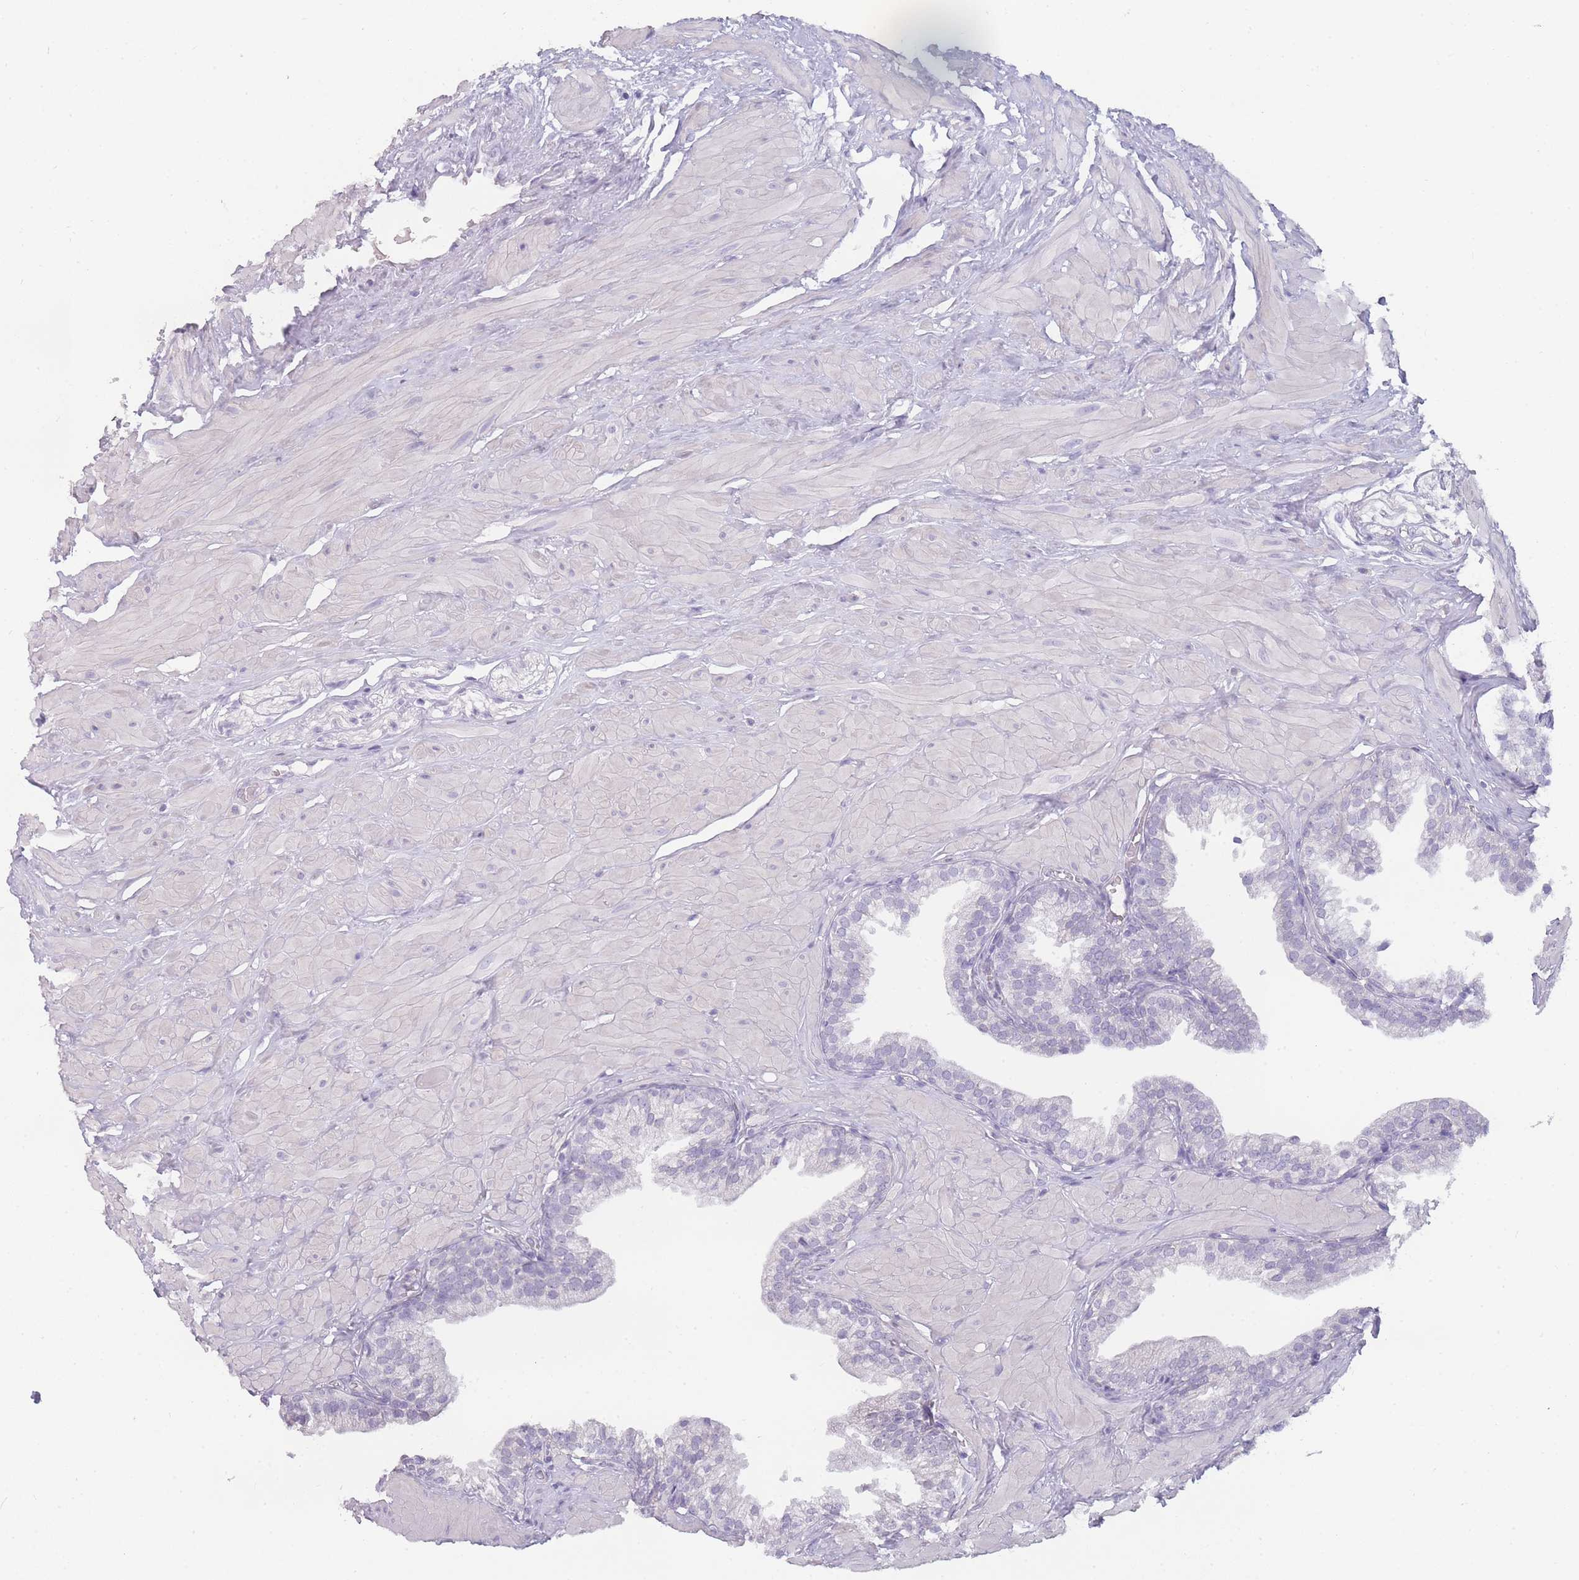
{"staining": {"intensity": "negative", "quantity": "none", "location": "none"}, "tissue": "prostate", "cell_type": "Glandular cells", "image_type": "normal", "snomed": [{"axis": "morphology", "description": "Normal tissue, NOS"}, {"axis": "topography", "description": "Prostate"}, {"axis": "topography", "description": "Peripheral nerve tissue"}], "caption": "The histopathology image displays no significant positivity in glandular cells of prostate.", "gene": "INS", "patient": {"sex": "male", "age": 55}}